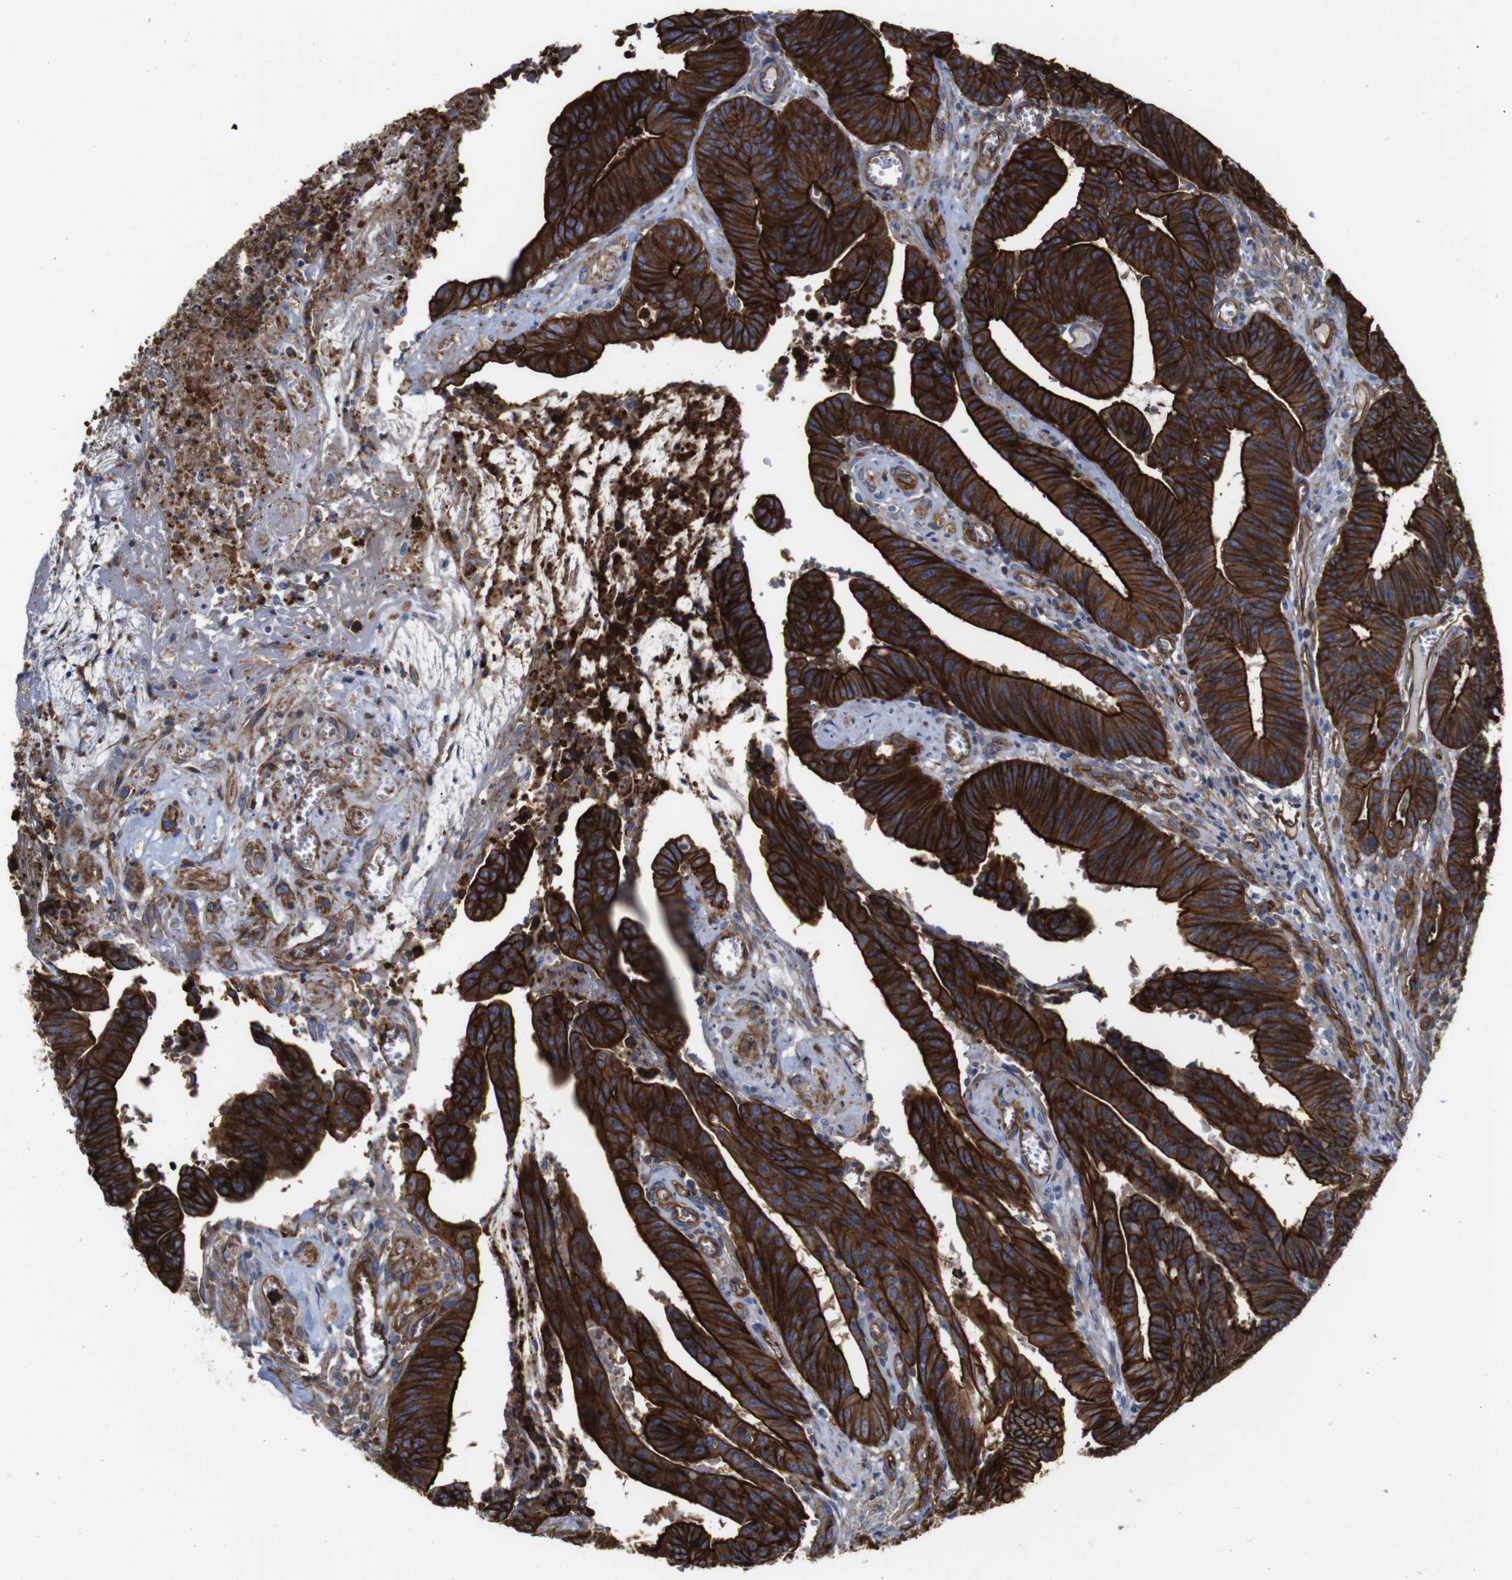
{"staining": {"intensity": "strong", "quantity": ">75%", "location": "cytoplasmic/membranous"}, "tissue": "colorectal cancer", "cell_type": "Tumor cells", "image_type": "cancer", "snomed": [{"axis": "morphology", "description": "Adenocarcinoma, NOS"}, {"axis": "topography", "description": "Colon"}], "caption": "The image displays staining of colorectal cancer, revealing strong cytoplasmic/membranous protein positivity (brown color) within tumor cells.", "gene": "SPTBN1", "patient": {"sex": "male", "age": 45}}